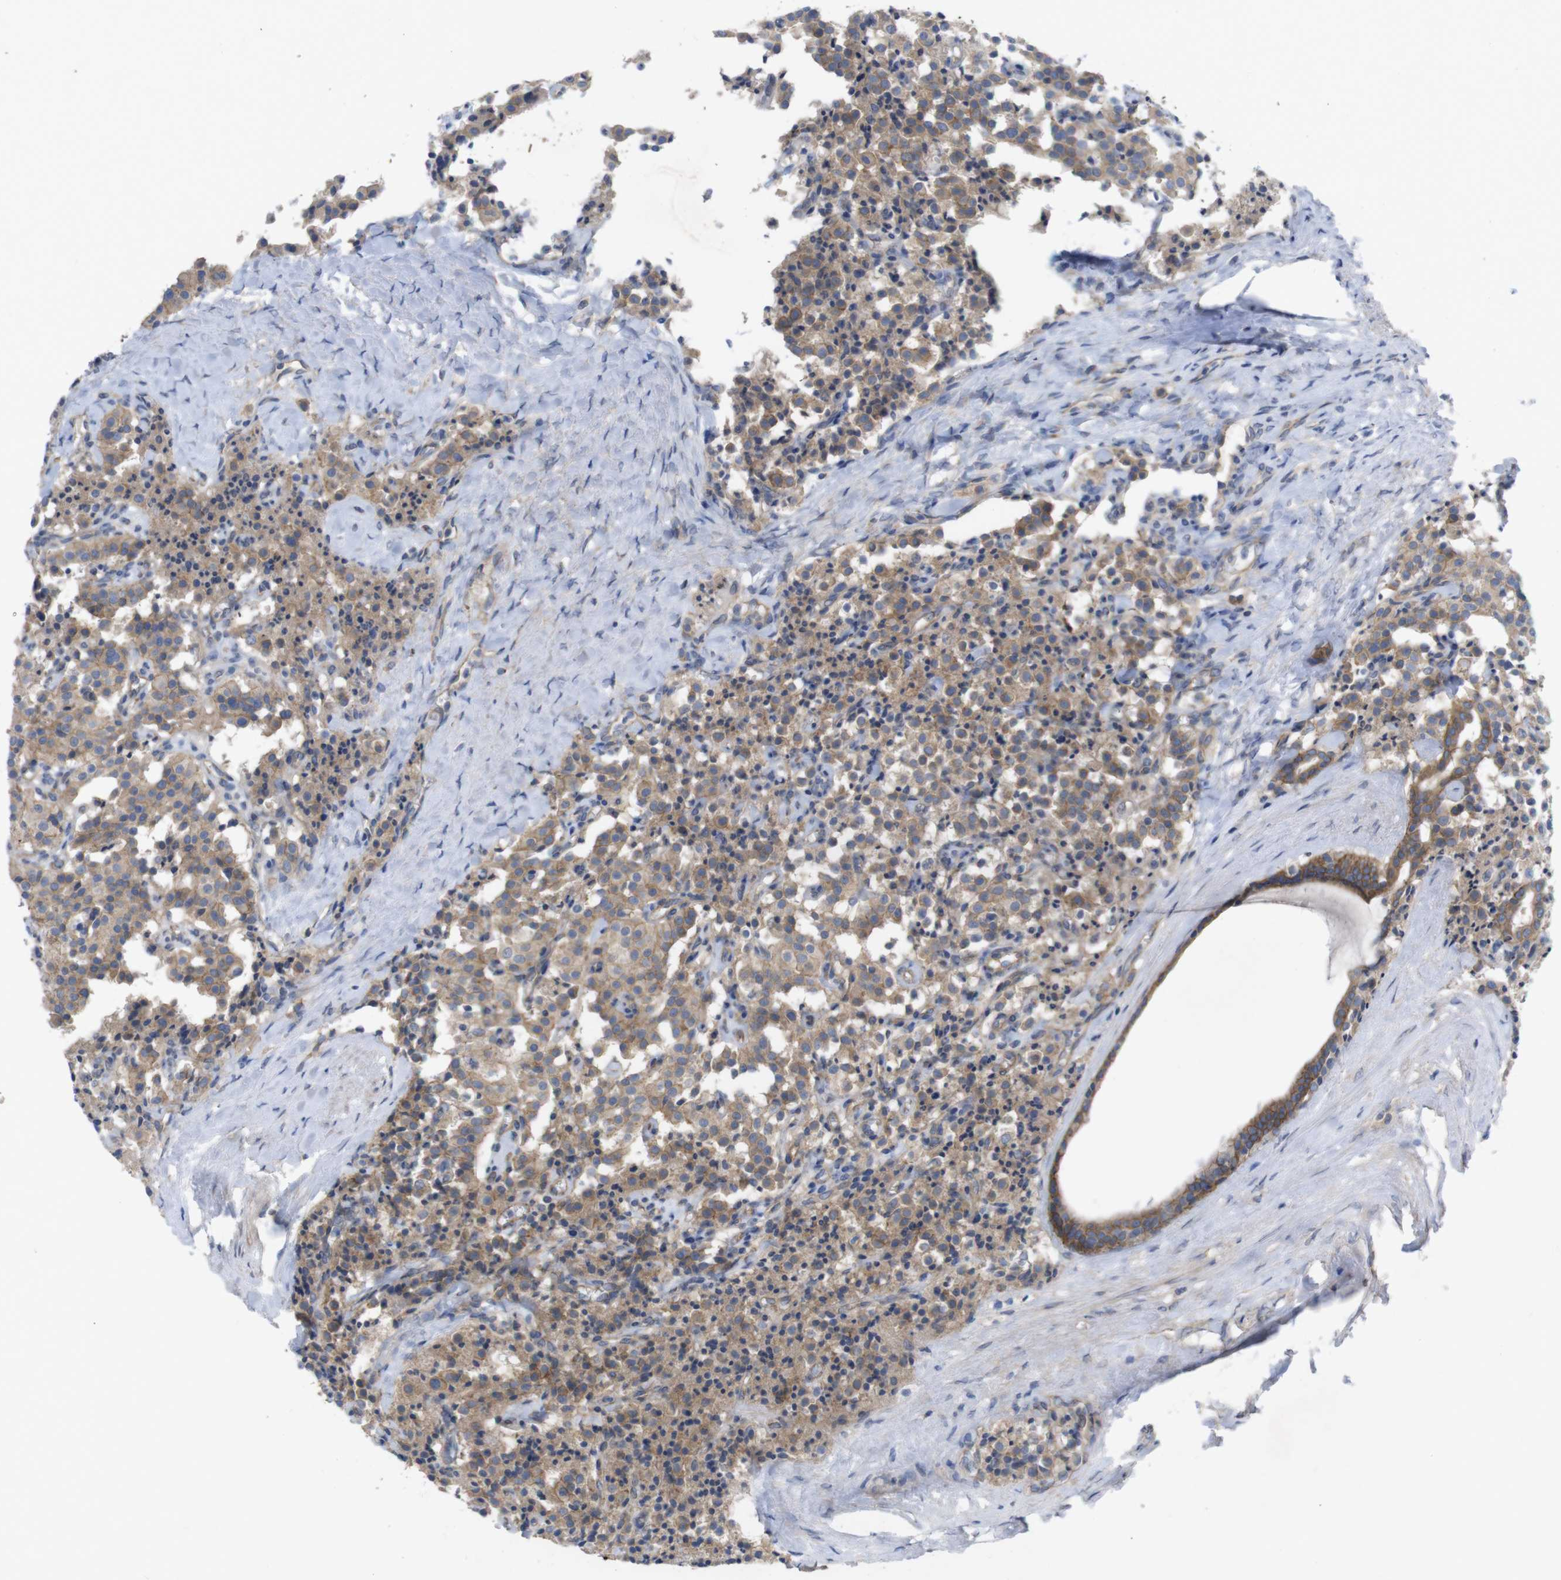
{"staining": {"intensity": "moderate", "quantity": ">75%", "location": "cytoplasmic/membranous"}, "tissue": "carcinoid", "cell_type": "Tumor cells", "image_type": "cancer", "snomed": [{"axis": "morphology", "description": "Carcinoid, malignant, NOS"}, {"axis": "topography", "description": "Lung"}], "caption": "A high-resolution micrograph shows IHC staining of malignant carcinoid, which displays moderate cytoplasmic/membranous staining in about >75% of tumor cells.", "gene": "KIDINS220", "patient": {"sex": "male", "age": 30}}